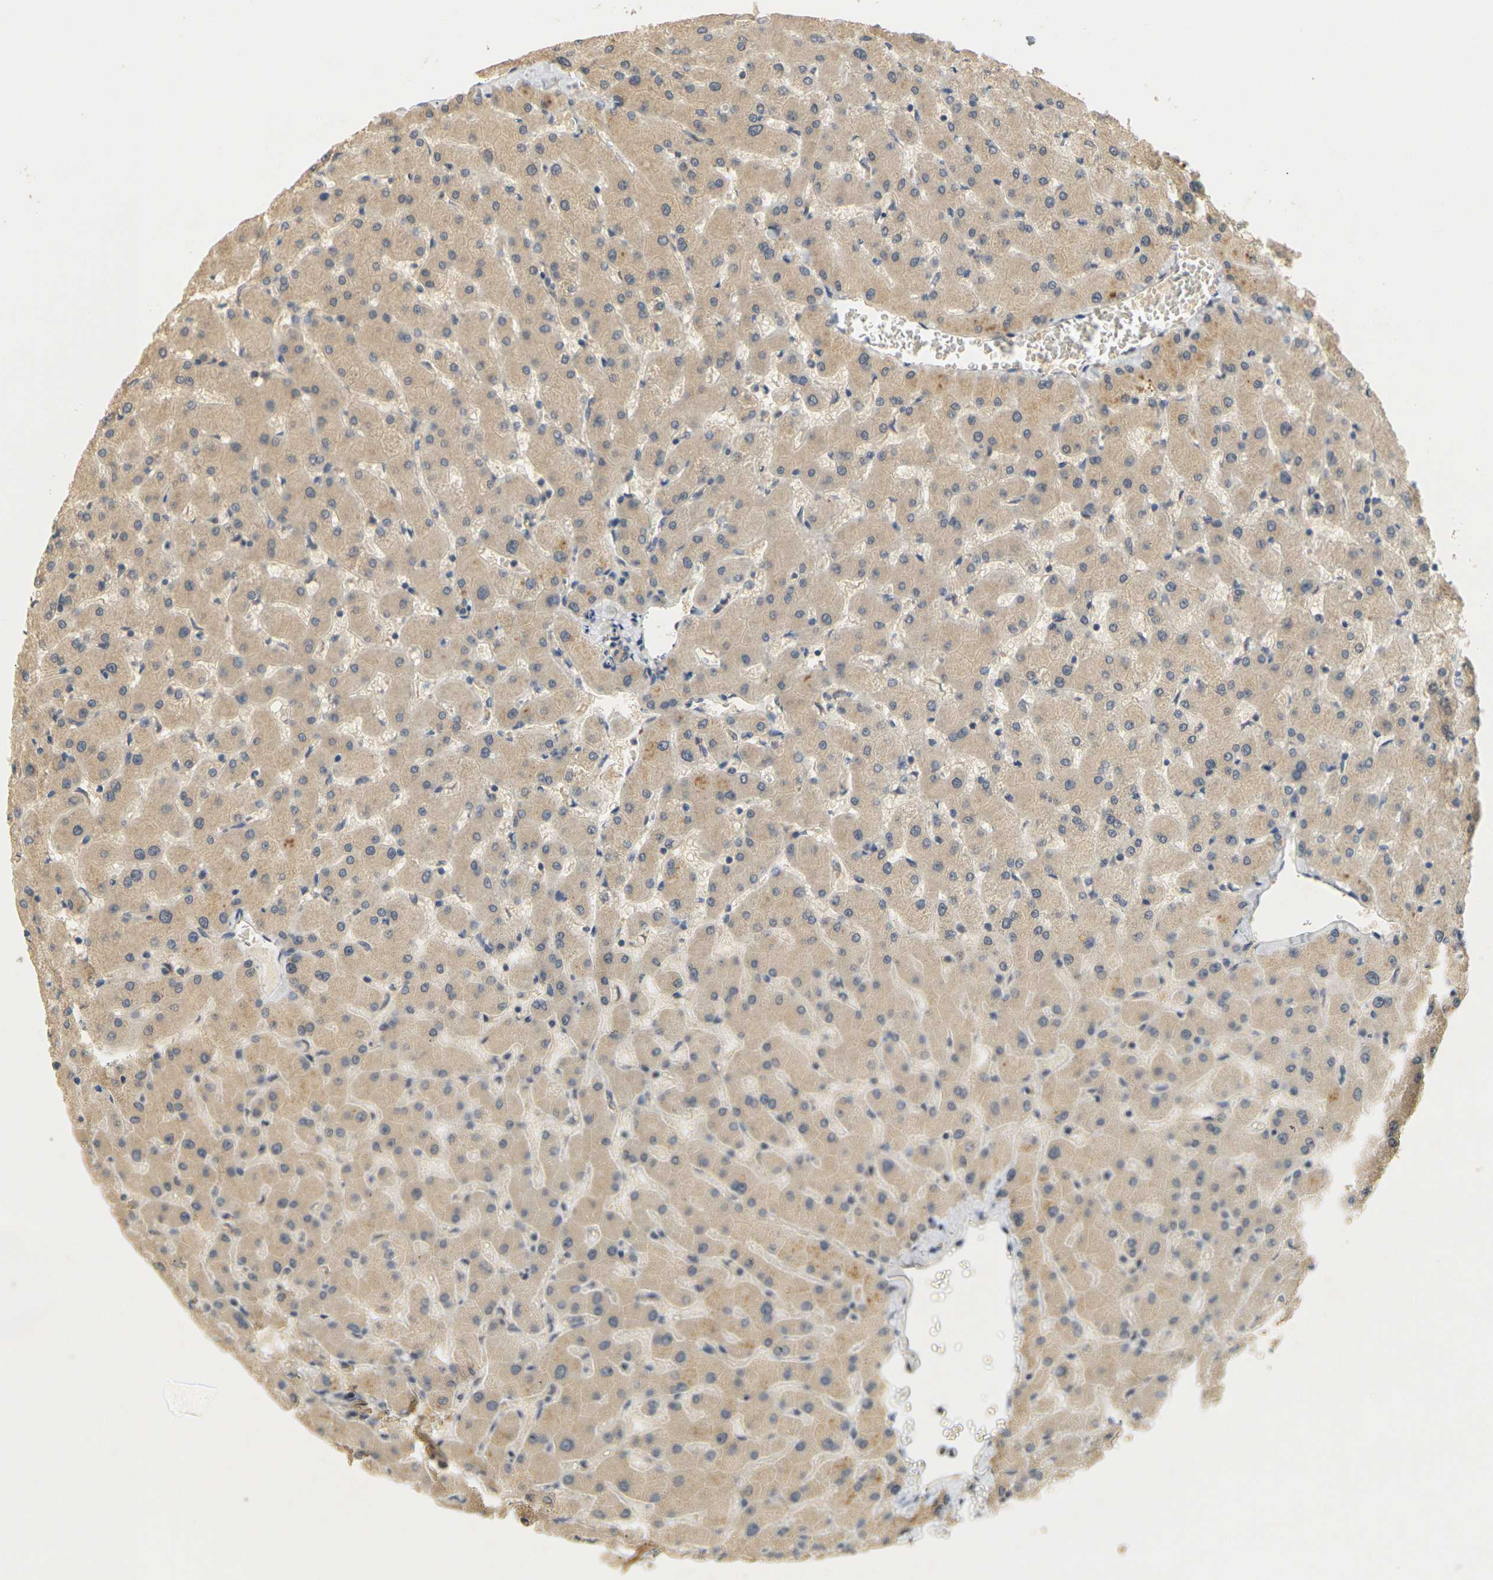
{"staining": {"intensity": "negative", "quantity": "none", "location": "none"}, "tissue": "liver", "cell_type": "Cholangiocytes", "image_type": "normal", "snomed": [{"axis": "morphology", "description": "Normal tissue, NOS"}, {"axis": "topography", "description": "Liver"}], "caption": "Immunohistochemistry (IHC) of benign human liver demonstrates no positivity in cholangiocytes.", "gene": "GDAP1", "patient": {"sex": "female", "age": 63}}